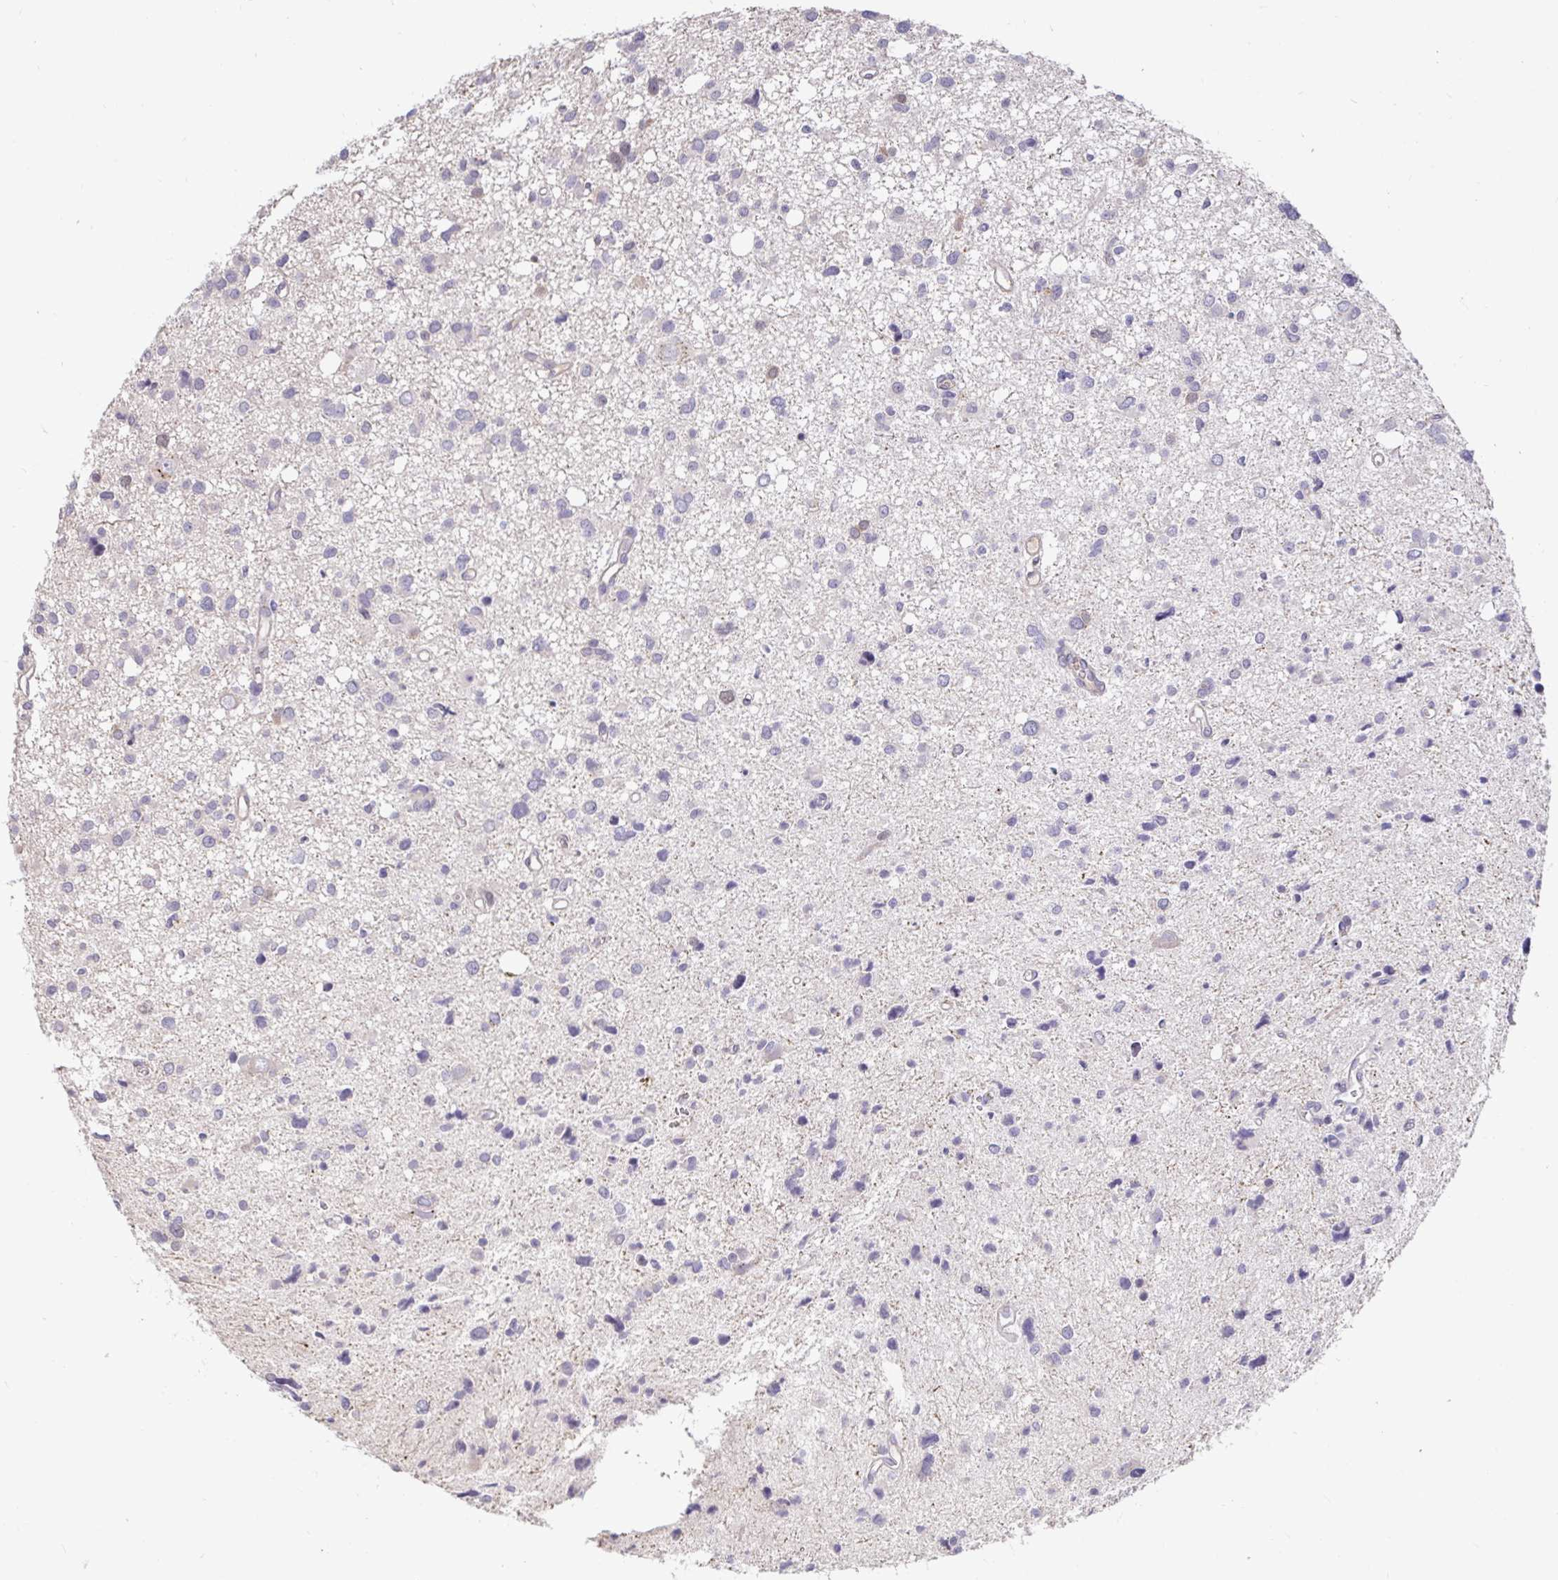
{"staining": {"intensity": "negative", "quantity": "none", "location": "none"}, "tissue": "glioma", "cell_type": "Tumor cells", "image_type": "cancer", "snomed": [{"axis": "morphology", "description": "Glioma, malignant, High grade"}, {"axis": "topography", "description": "Brain"}], "caption": "Immunohistochemistry micrograph of human glioma stained for a protein (brown), which reveals no staining in tumor cells. Brightfield microscopy of immunohistochemistry (IHC) stained with DAB (brown) and hematoxylin (blue), captured at high magnification.", "gene": "ANLN", "patient": {"sex": "male", "age": 23}}